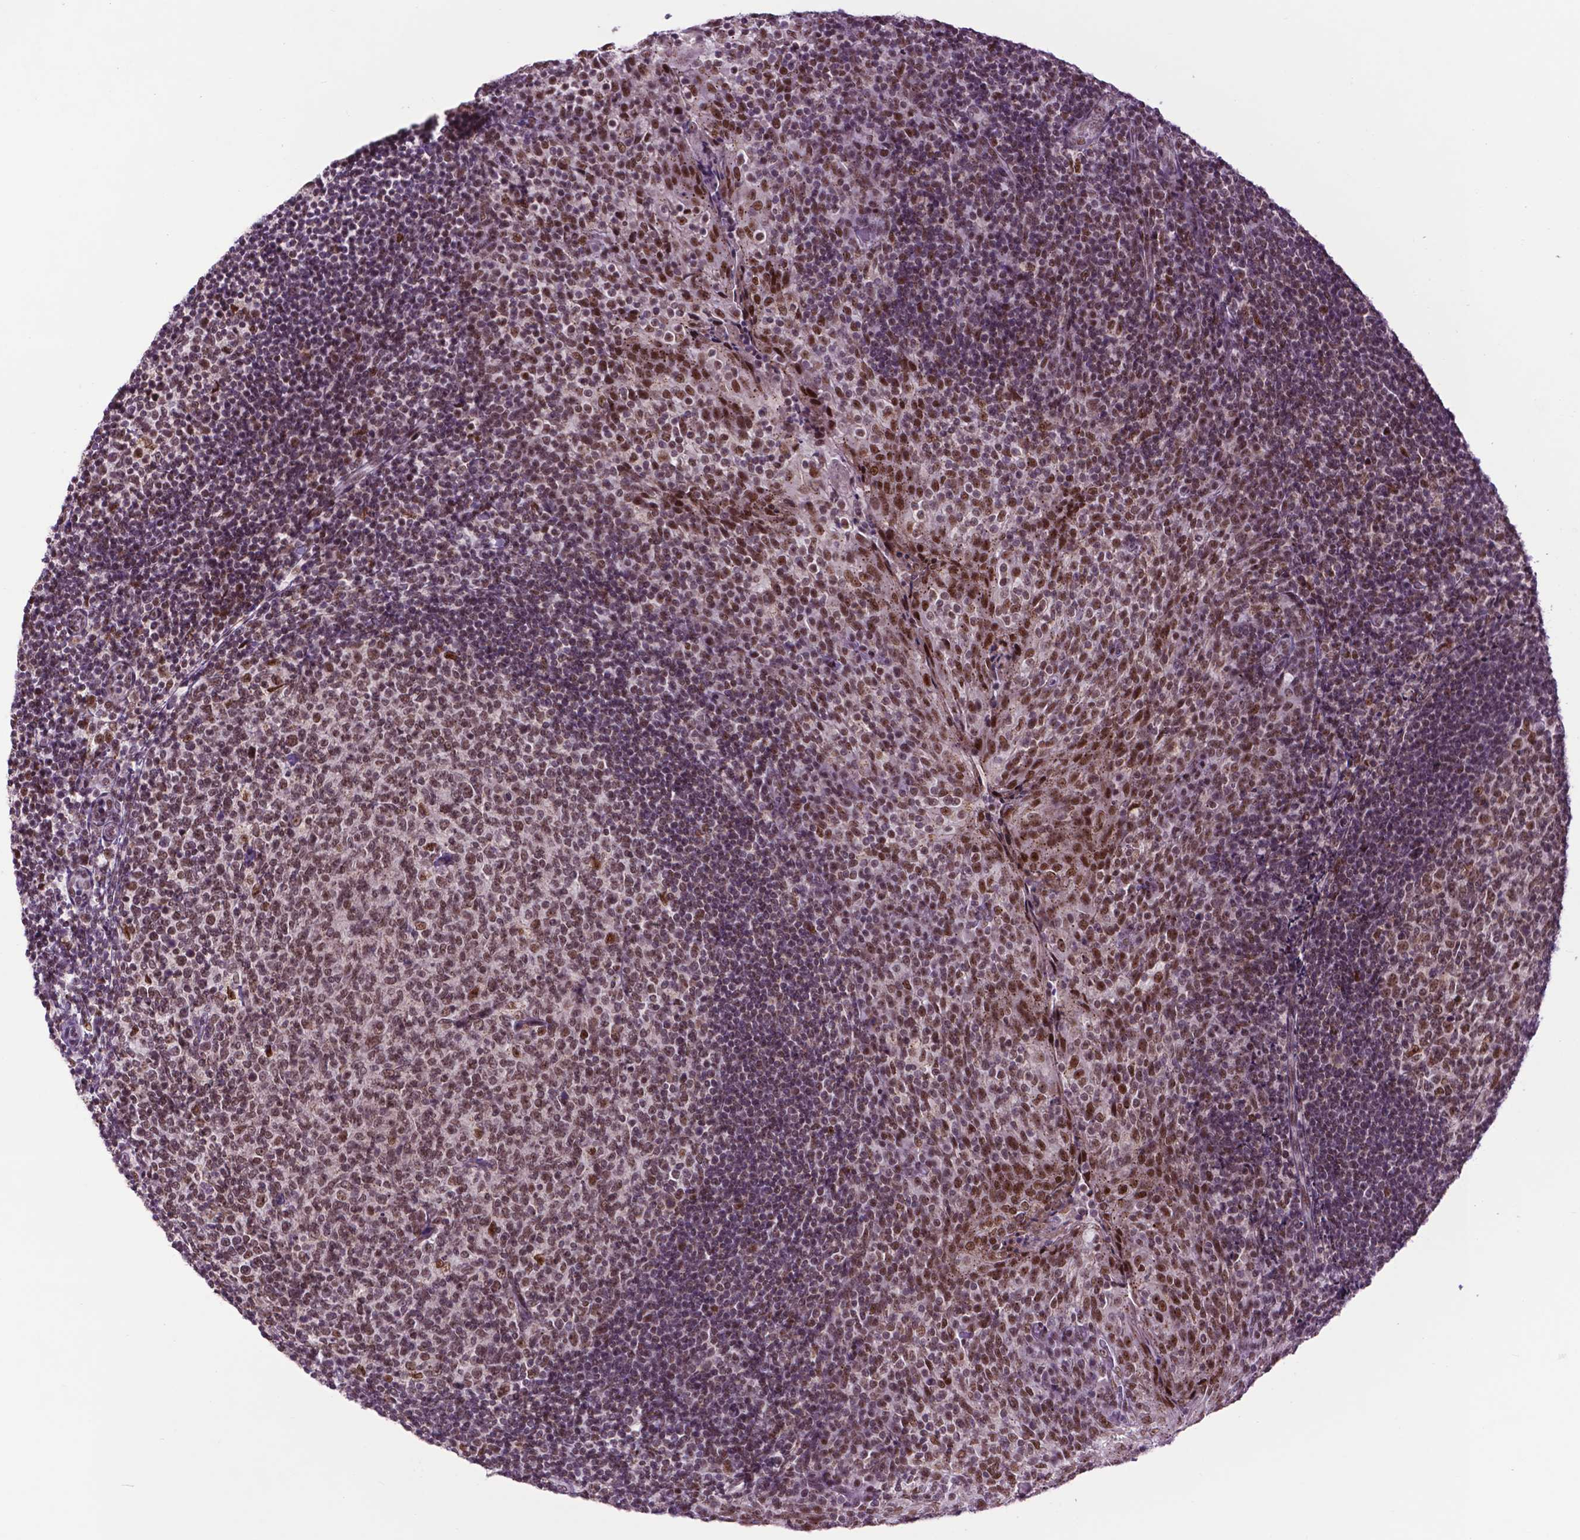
{"staining": {"intensity": "moderate", "quantity": ">75%", "location": "nuclear"}, "tissue": "tonsil", "cell_type": "Germinal center cells", "image_type": "normal", "snomed": [{"axis": "morphology", "description": "Normal tissue, NOS"}, {"axis": "topography", "description": "Tonsil"}], "caption": "Protein analysis of unremarkable tonsil reveals moderate nuclear positivity in approximately >75% of germinal center cells. The staining was performed using DAB, with brown indicating positive protein expression. Nuclei are stained blue with hematoxylin.", "gene": "EAF1", "patient": {"sex": "female", "age": 10}}